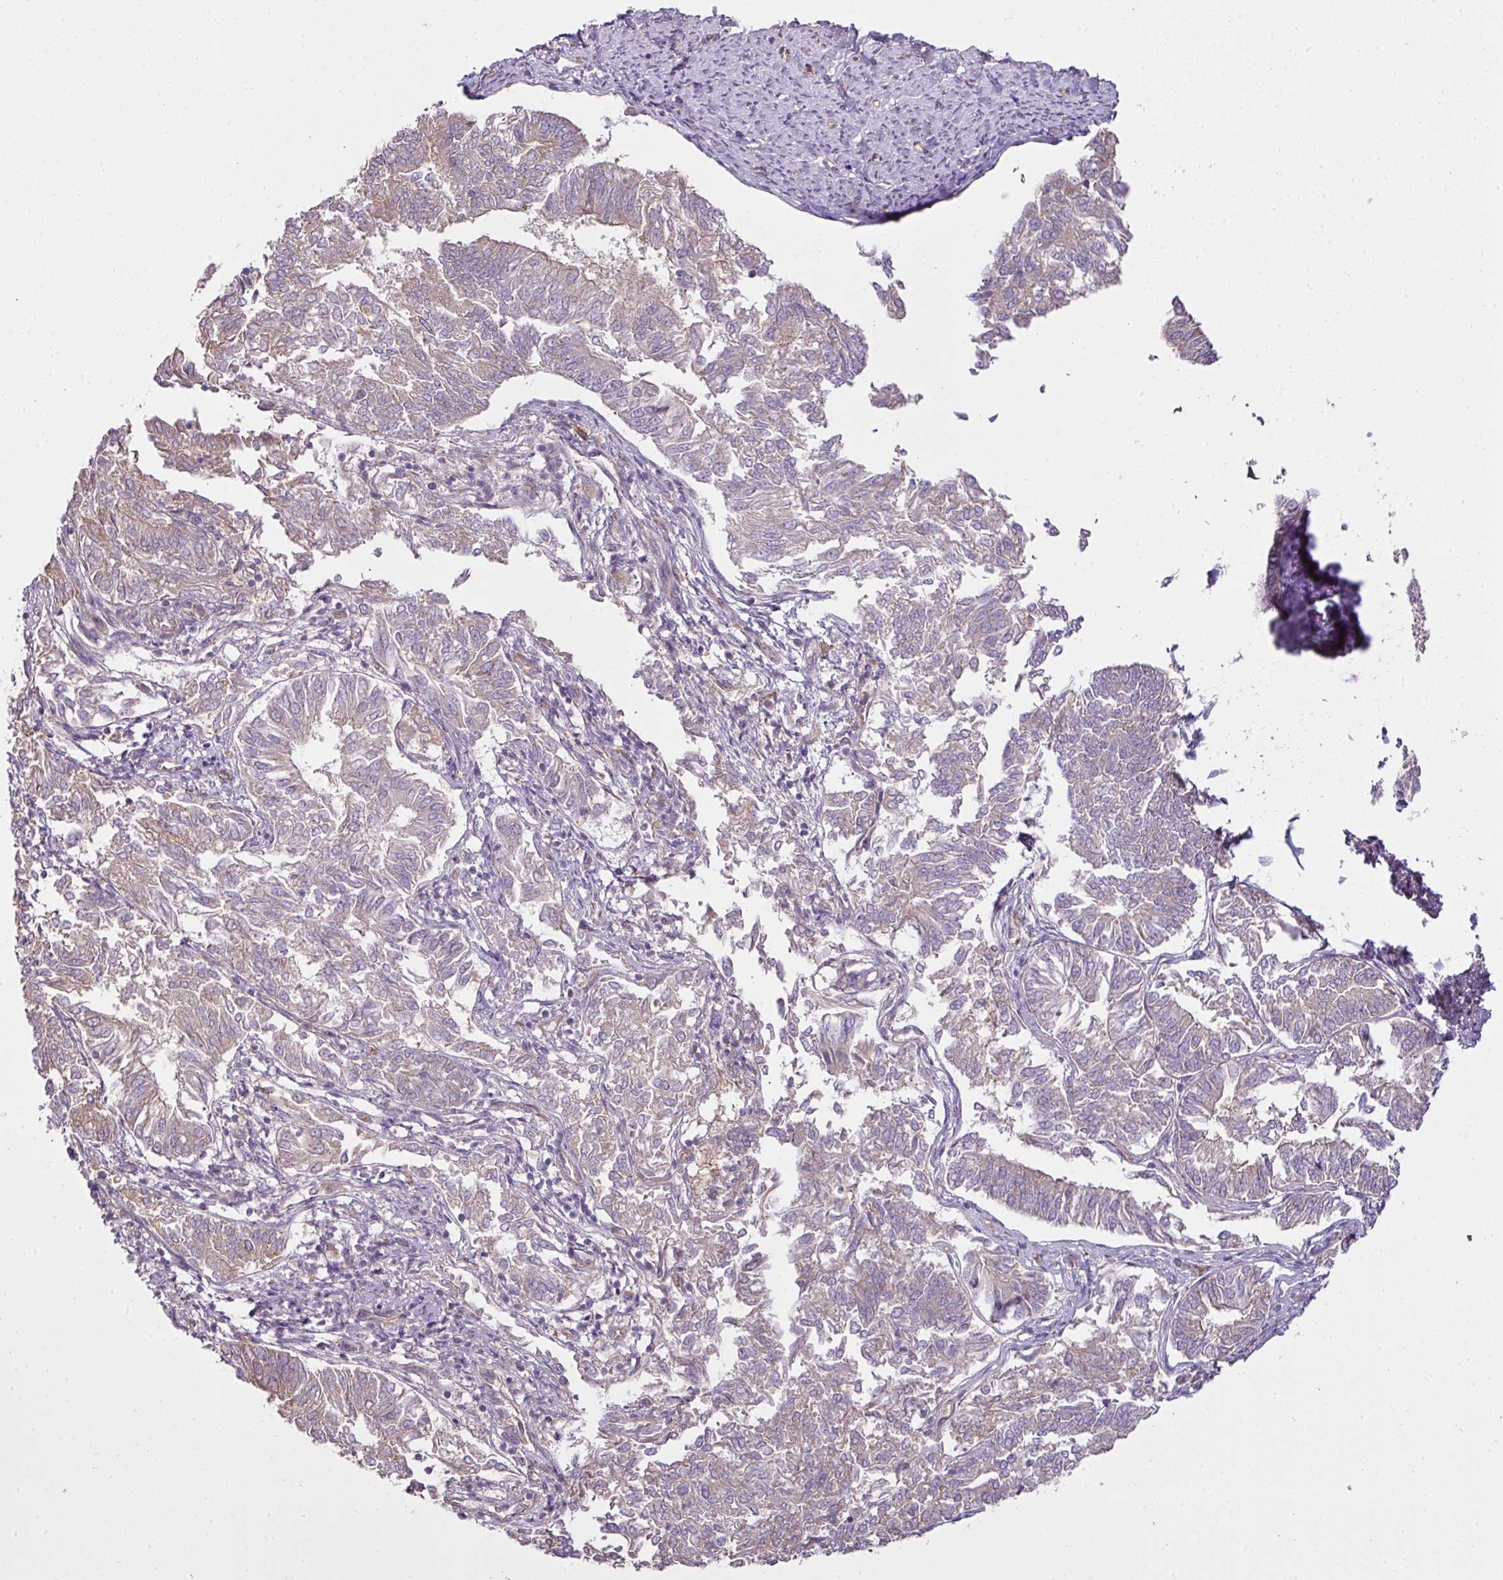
{"staining": {"intensity": "weak", "quantity": "<25%", "location": "cytoplasmic/membranous"}, "tissue": "endometrial cancer", "cell_type": "Tumor cells", "image_type": "cancer", "snomed": [{"axis": "morphology", "description": "Adenocarcinoma, NOS"}, {"axis": "topography", "description": "Endometrium"}], "caption": "This photomicrograph is of endometrial adenocarcinoma stained with IHC to label a protein in brown with the nuclei are counter-stained blue. There is no positivity in tumor cells.", "gene": "COX18", "patient": {"sex": "female", "age": 58}}